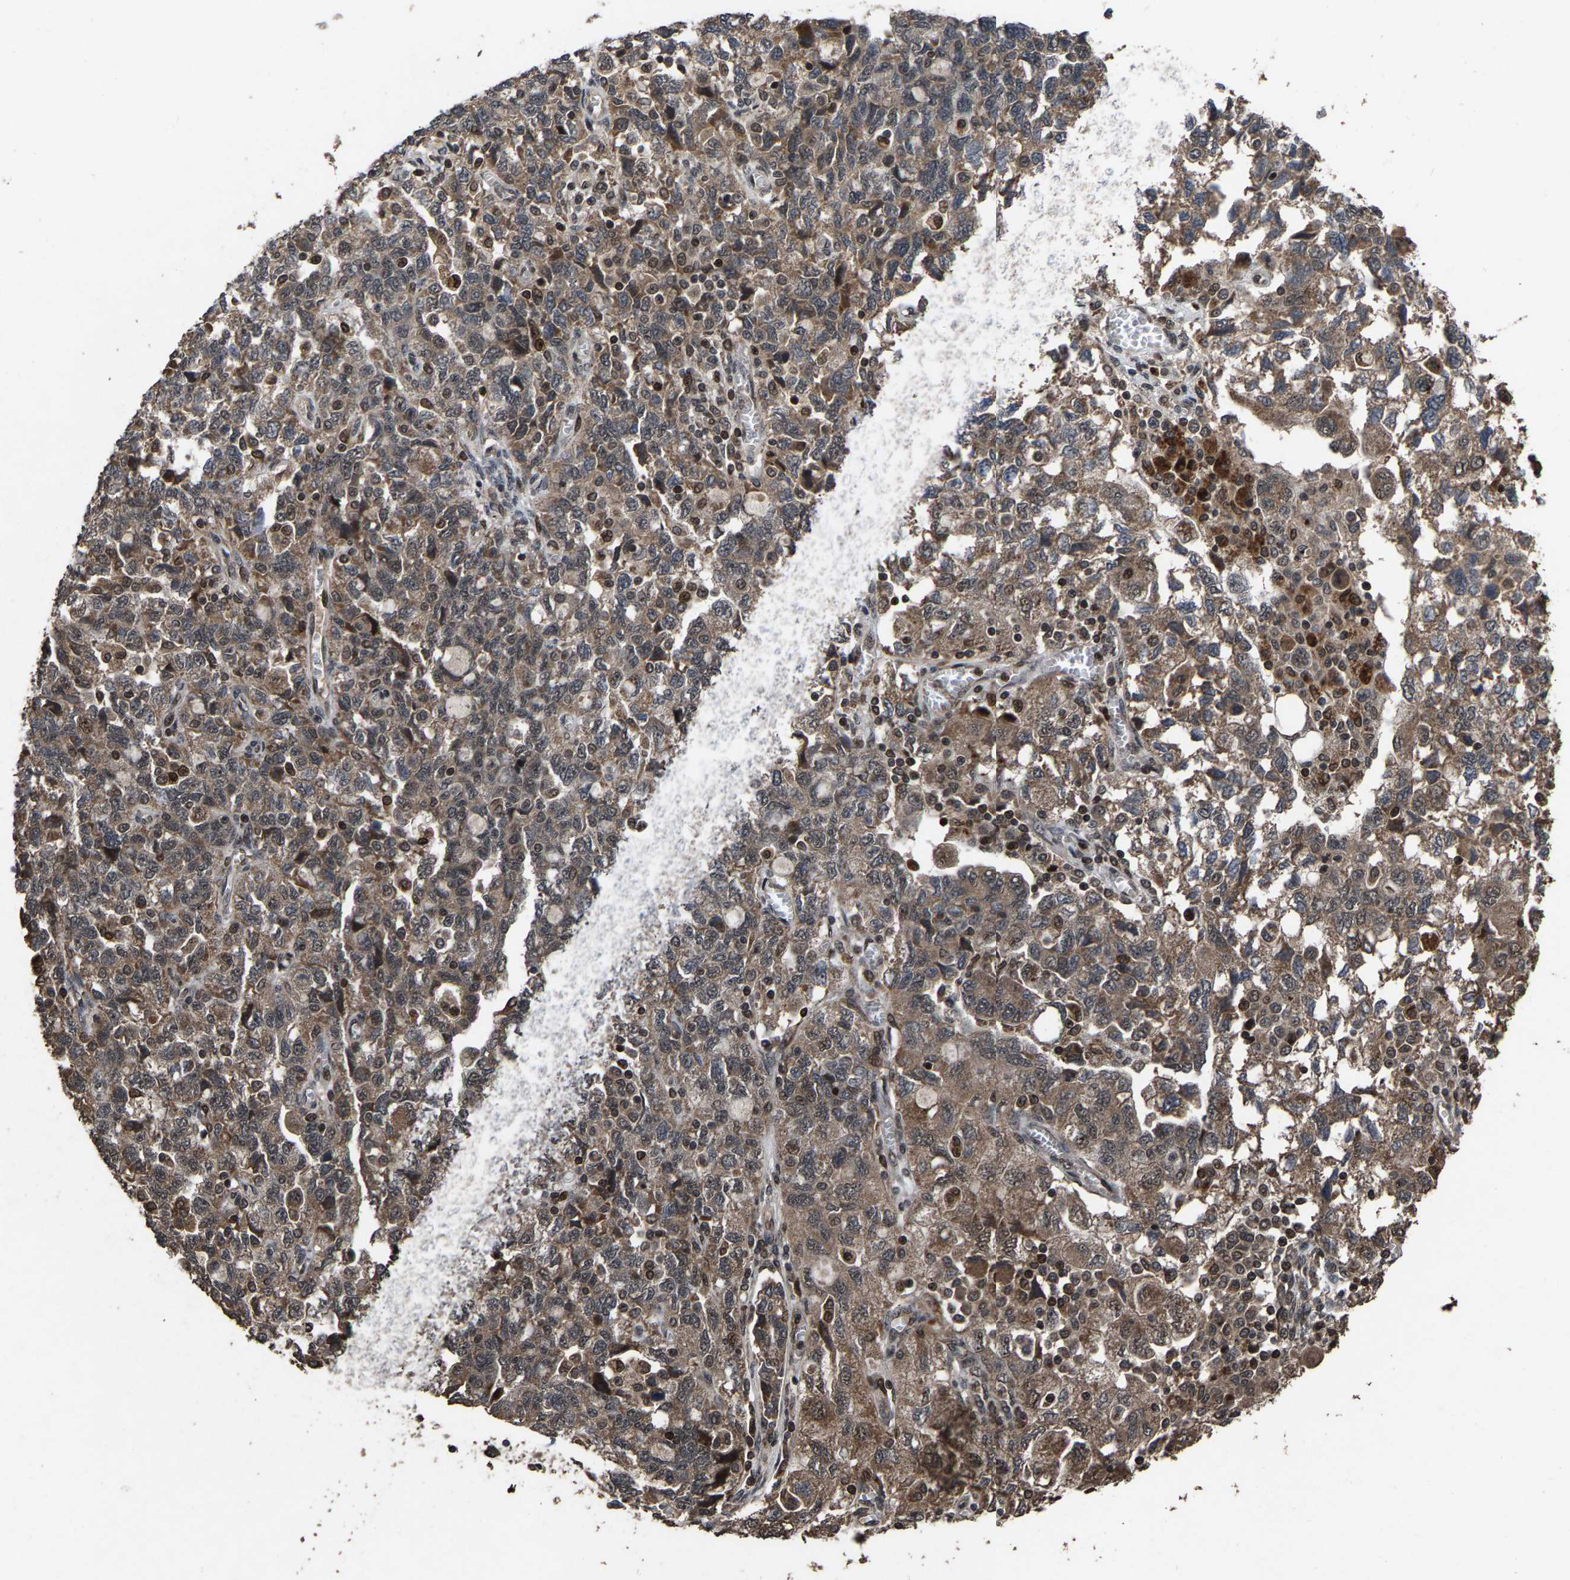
{"staining": {"intensity": "moderate", "quantity": ">75%", "location": "cytoplasmic/membranous"}, "tissue": "ovarian cancer", "cell_type": "Tumor cells", "image_type": "cancer", "snomed": [{"axis": "morphology", "description": "Carcinoma, NOS"}, {"axis": "morphology", "description": "Cystadenocarcinoma, serous, NOS"}, {"axis": "topography", "description": "Ovary"}], "caption": "The immunohistochemical stain highlights moderate cytoplasmic/membranous staining in tumor cells of serous cystadenocarcinoma (ovarian) tissue.", "gene": "HAUS6", "patient": {"sex": "female", "age": 69}}